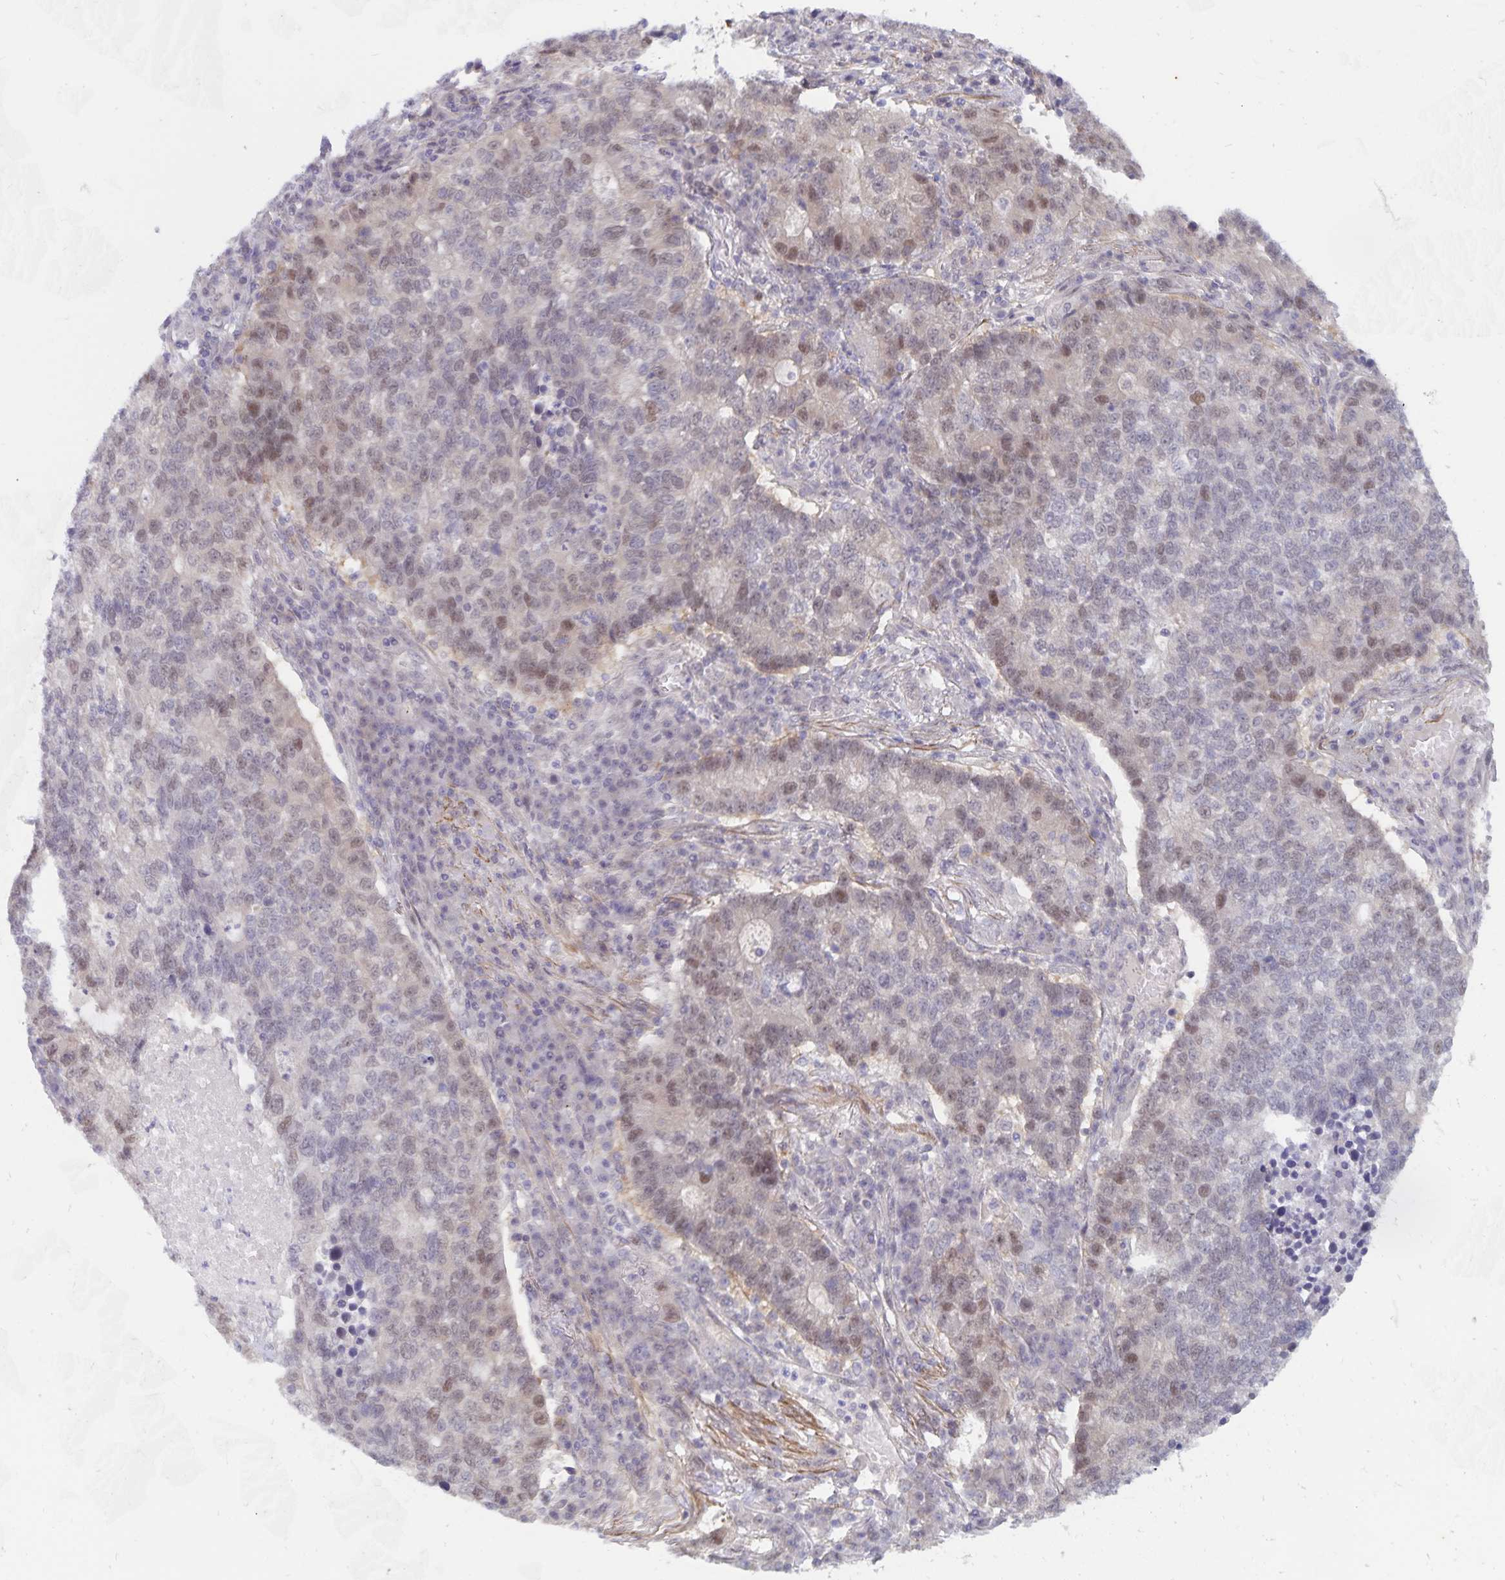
{"staining": {"intensity": "weak", "quantity": "25%-75%", "location": "nuclear"}, "tissue": "lung cancer", "cell_type": "Tumor cells", "image_type": "cancer", "snomed": [{"axis": "morphology", "description": "Adenocarcinoma, NOS"}, {"axis": "topography", "description": "Lung"}], "caption": "Adenocarcinoma (lung) tissue displays weak nuclear staining in approximately 25%-75% of tumor cells, visualized by immunohistochemistry.", "gene": "BAG6", "patient": {"sex": "male", "age": 57}}